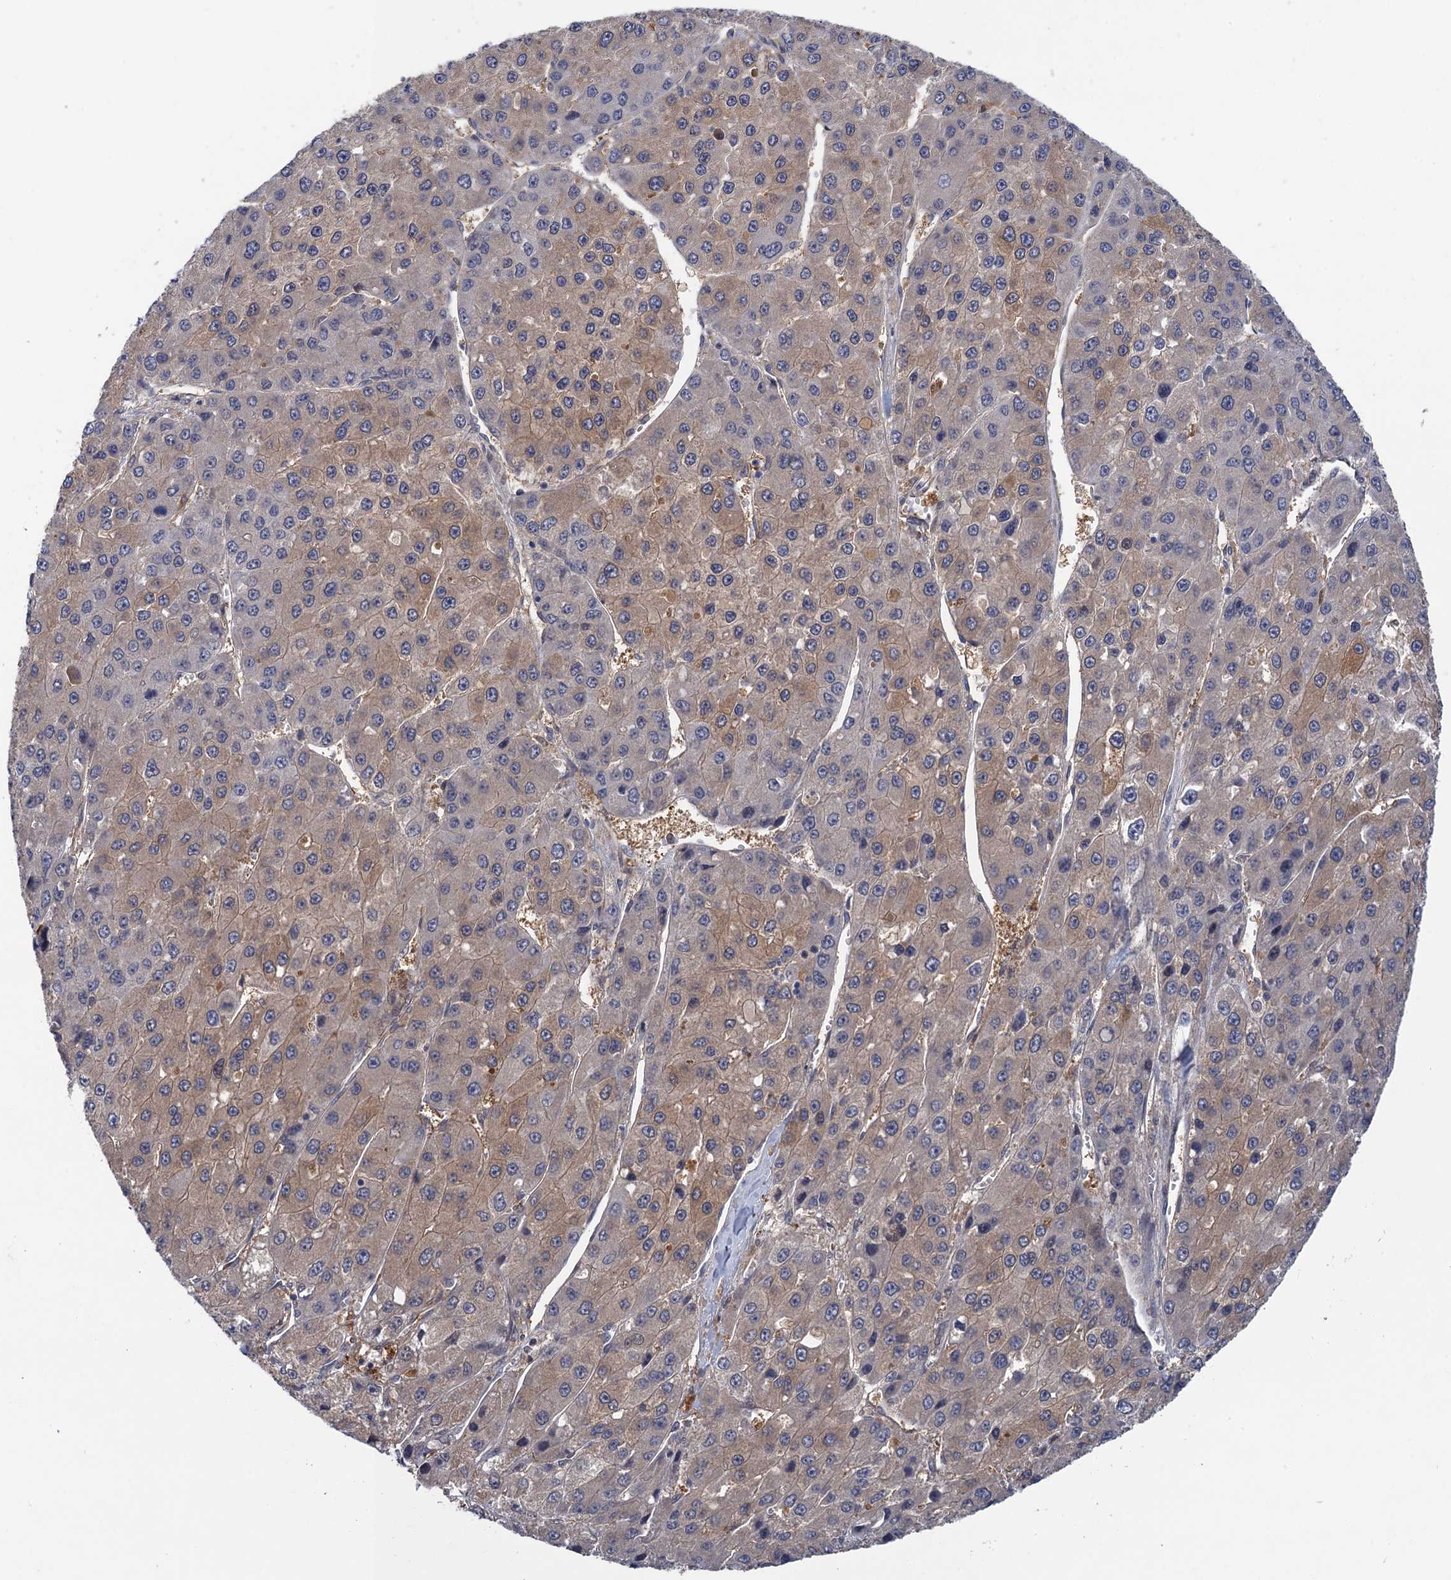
{"staining": {"intensity": "weak", "quantity": "<25%", "location": "cytoplasmic/membranous"}, "tissue": "liver cancer", "cell_type": "Tumor cells", "image_type": "cancer", "snomed": [{"axis": "morphology", "description": "Carcinoma, Hepatocellular, NOS"}, {"axis": "topography", "description": "Liver"}], "caption": "Immunohistochemistry image of human hepatocellular carcinoma (liver) stained for a protein (brown), which demonstrates no staining in tumor cells.", "gene": "NEK8", "patient": {"sex": "female", "age": 73}}